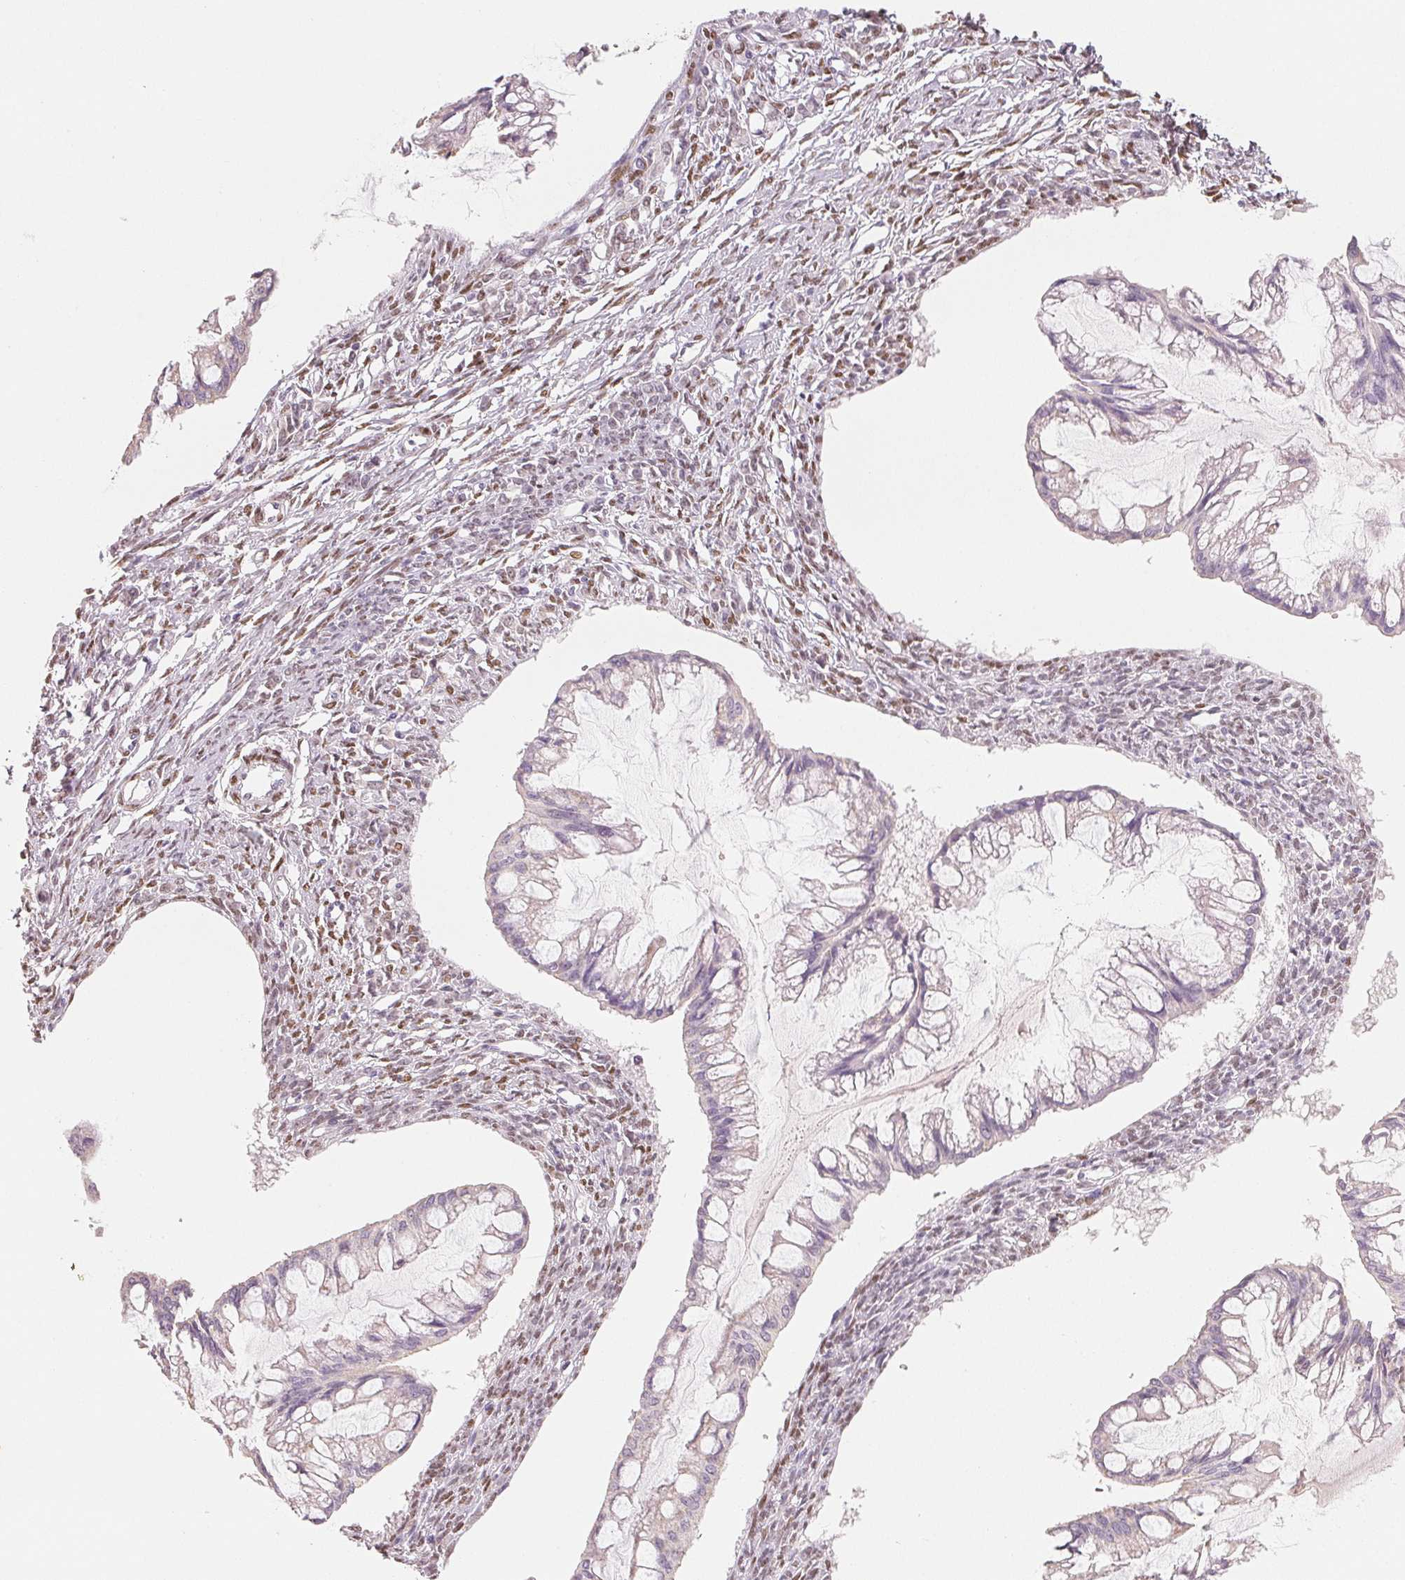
{"staining": {"intensity": "negative", "quantity": "none", "location": "none"}, "tissue": "ovarian cancer", "cell_type": "Tumor cells", "image_type": "cancer", "snomed": [{"axis": "morphology", "description": "Cystadenocarcinoma, mucinous, NOS"}, {"axis": "topography", "description": "Ovary"}], "caption": "Histopathology image shows no significant protein staining in tumor cells of ovarian mucinous cystadenocarcinoma. (Brightfield microscopy of DAB immunohistochemistry (IHC) at high magnification).", "gene": "SMARCD3", "patient": {"sex": "female", "age": 73}}